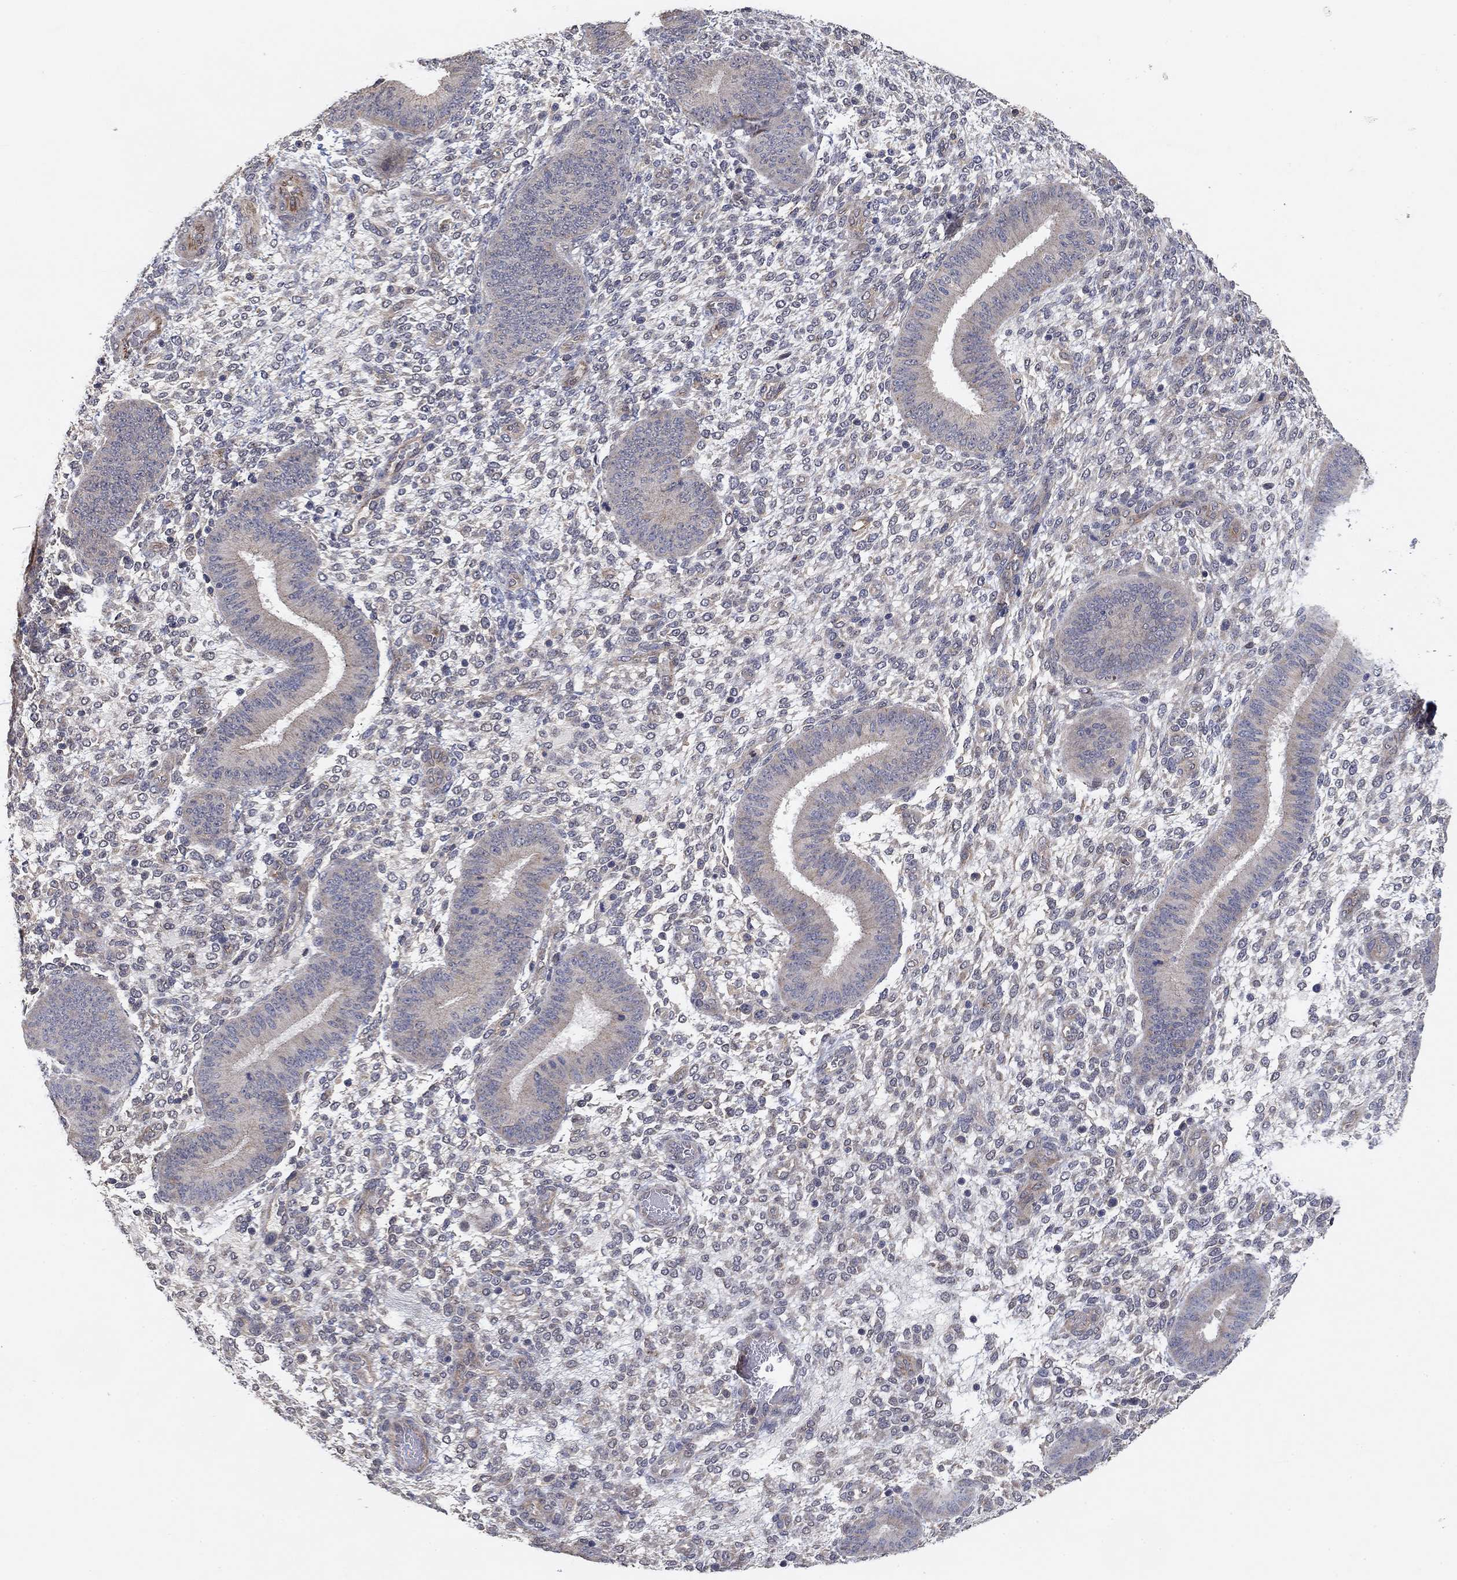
{"staining": {"intensity": "negative", "quantity": "none", "location": "none"}, "tissue": "endometrium", "cell_type": "Cells in endometrial stroma", "image_type": "normal", "snomed": [{"axis": "morphology", "description": "Normal tissue, NOS"}, {"axis": "topography", "description": "Endometrium"}], "caption": "IHC of unremarkable endometrium displays no positivity in cells in endometrial stroma. Brightfield microscopy of immunohistochemistry (IHC) stained with DAB (brown) and hematoxylin (blue), captured at high magnification.", "gene": "MCUR1", "patient": {"sex": "female", "age": 39}}